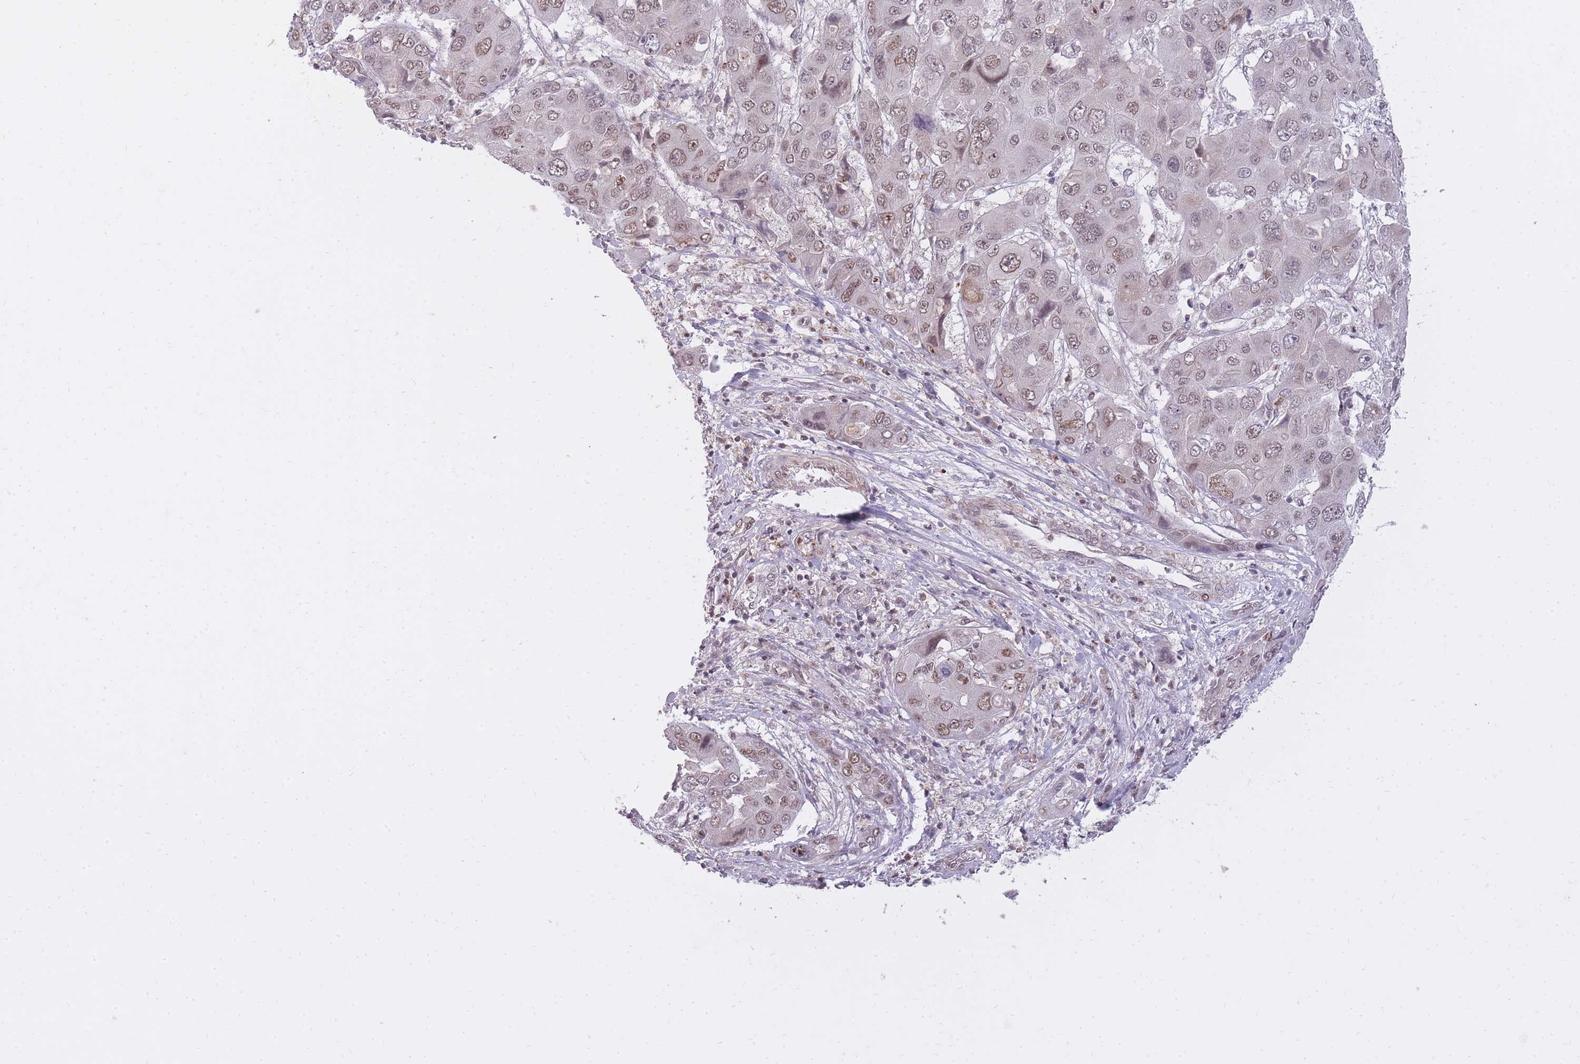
{"staining": {"intensity": "weak", "quantity": ">75%", "location": "nuclear"}, "tissue": "liver cancer", "cell_type": "Tumor cells", "image_type": "cancer", "snomed": [{"axis": "morphology", "description": "Cholangiocarcinoma"}, {"axis": "topography", "description": "Liver"}], "caption": "Immunohistochemistry image of neoplastic tissue: liver cholangiocarcinoma stained using immunohistochemistry (IHC) exhibits low levels of weak protein expression localized specifically in the nuclear of tumor cells, appearing as a nuclear brown color.", "gene": "TIGD1", "patient": {"sex": "male", "age": 67}}